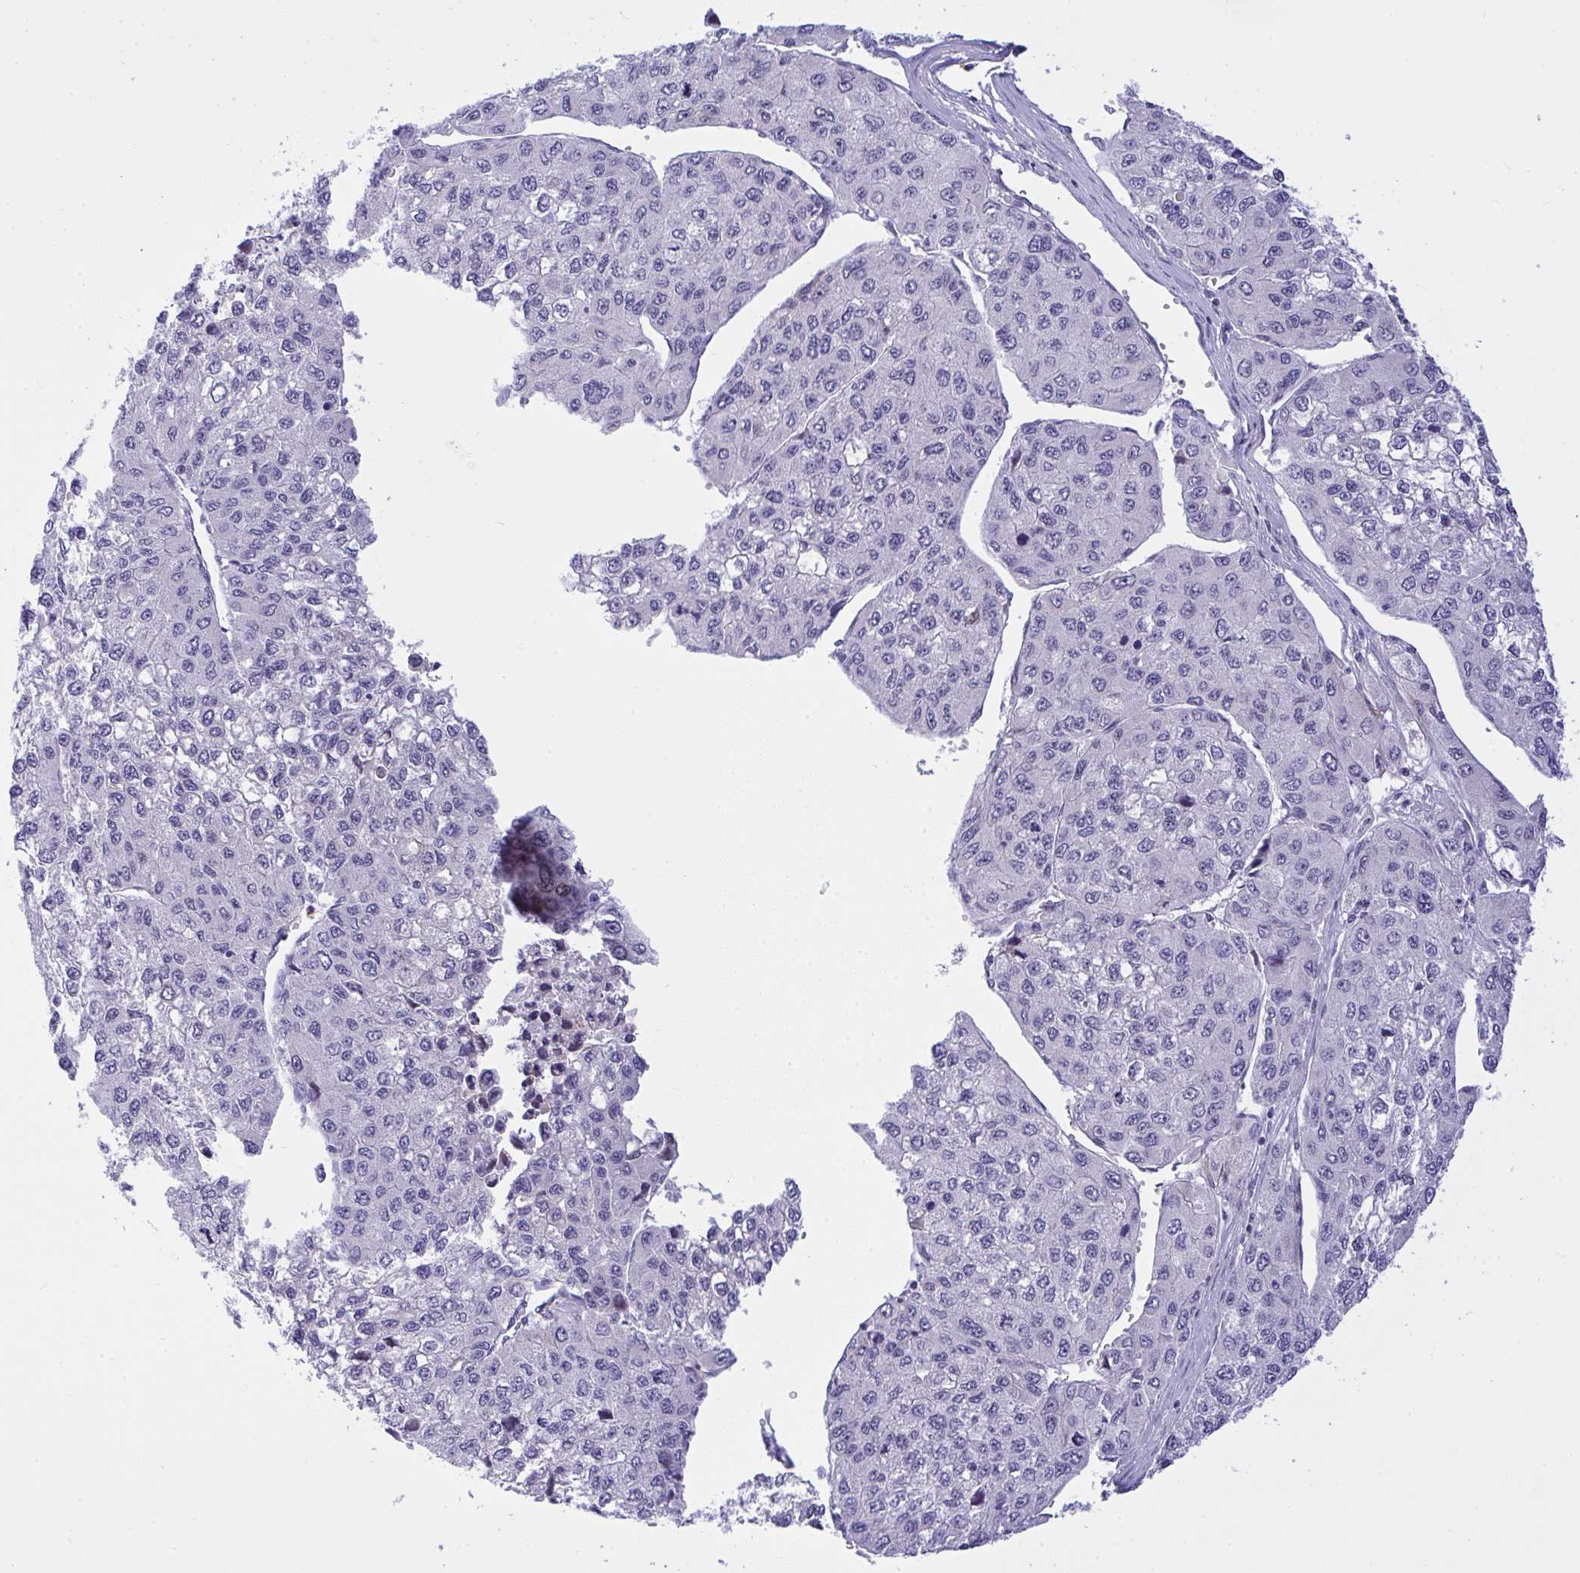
{"staining": {"intensity": "negative", "quantity": "none", "location": "none"}, "tissue": "liver cancer", "cell_type": "Tumor cells", "image_type": "cancer", "snomed": [{"axis": "morphology", "description": "Carcinoma, Hepatocellular, NOS"}, {"axis": "topography", "description": "Liver"}], "caption": "Tumor cells show no significant protein staining in liver hepatocellular carcinoma.", "gene": "ZNF554", "patient": {"sex": "female", "age": 66}}